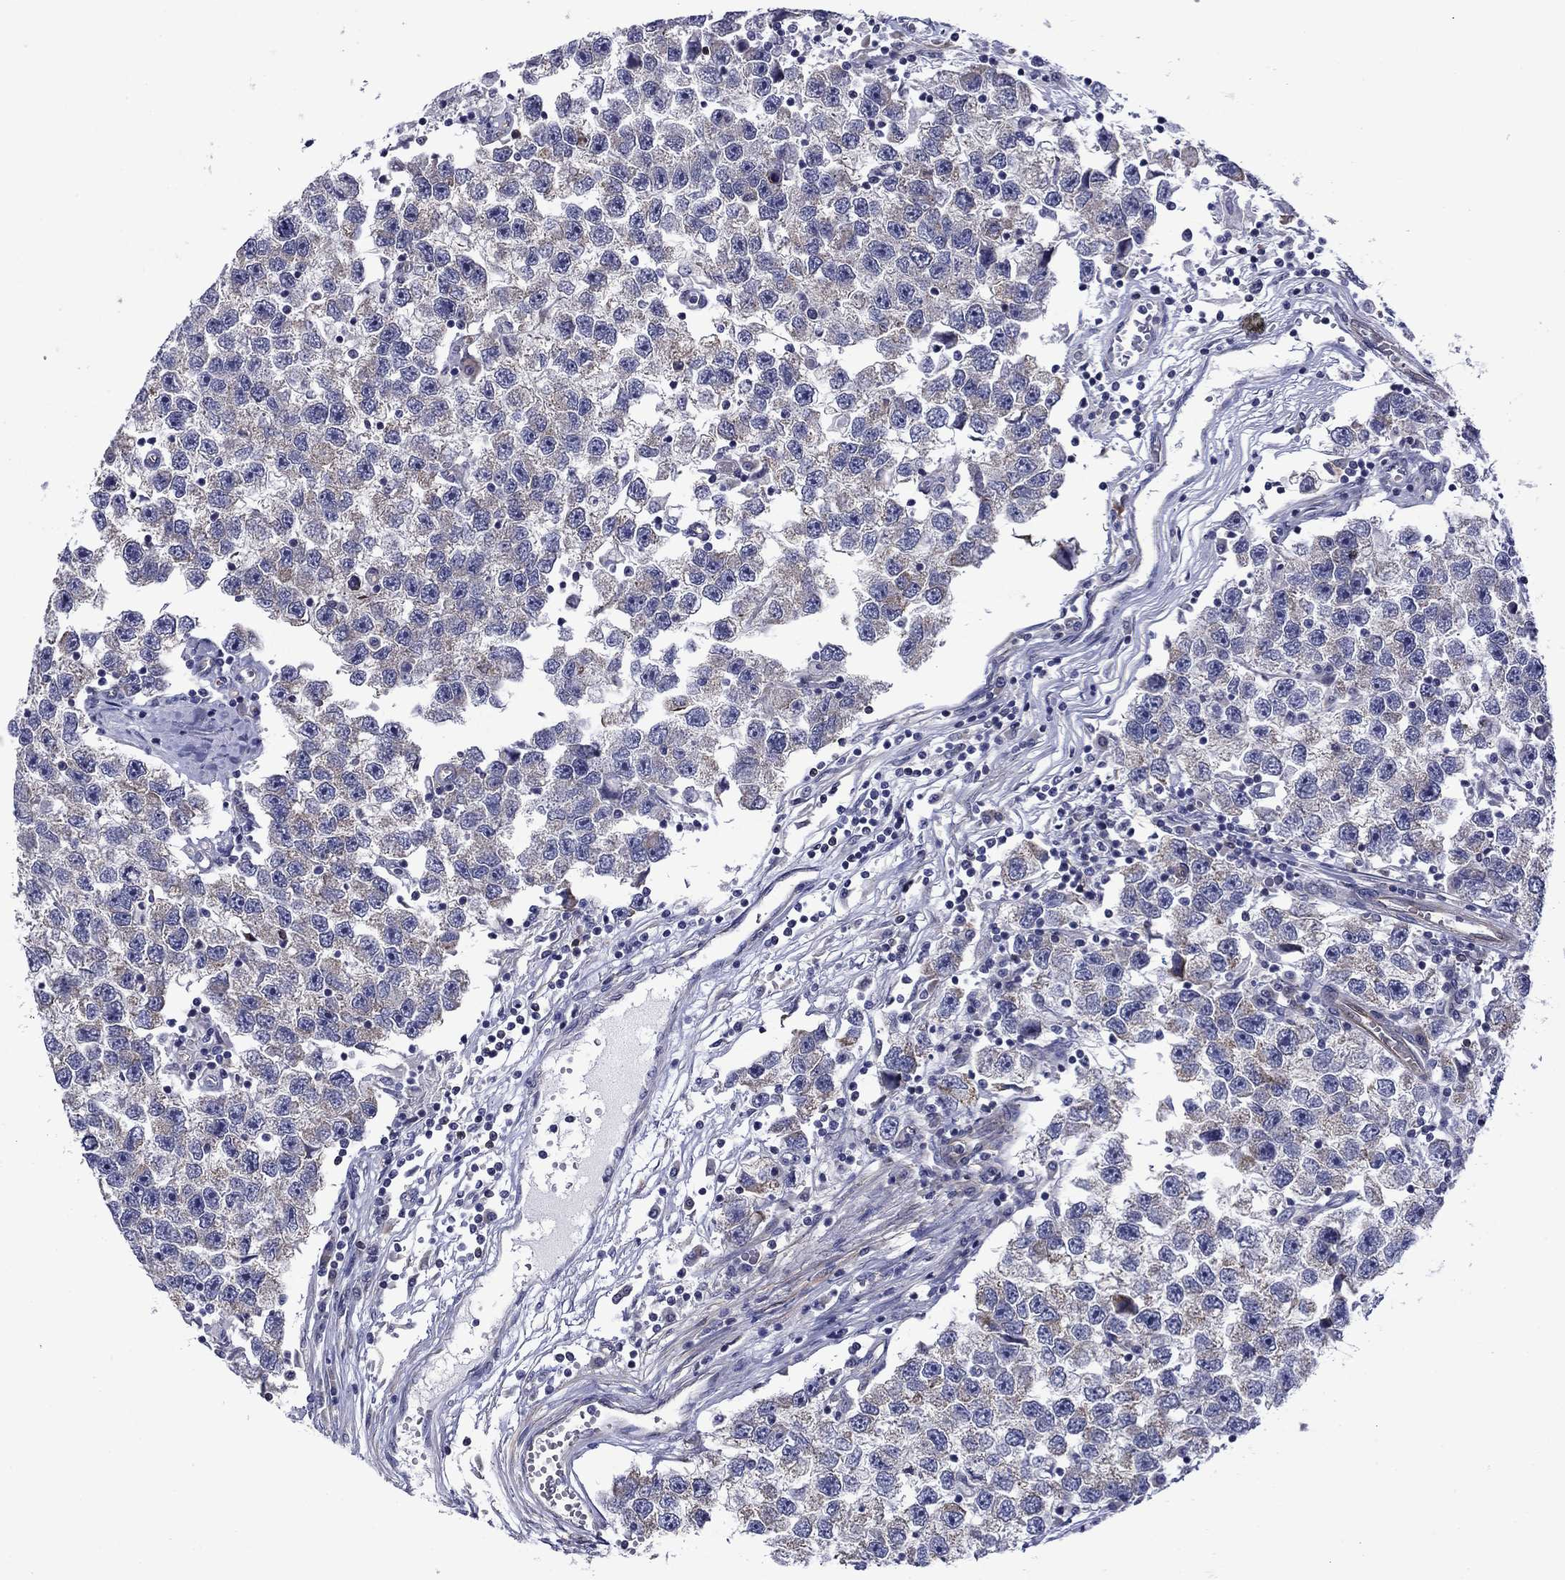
{"staining": {"intensity": "moderate", "quantity": "<25%", "location": "cytoplasmic/membranous"}, "tissue": "testis cancer", "cell_type": "Tumor cells", "image_type": "cancer", "snomed": [{"axis": "morphology", "description": "Seminoma, NOS"}, {"axis": "topography", "description": "Testis"}], "caption": "An image of testis cancer (seminoma) stained for a protein shows moderate cytoplasmic/membranous brown staining in tumor cells.", "gene": "LMO7", "patient": {"sex": "male", "age": 26}}